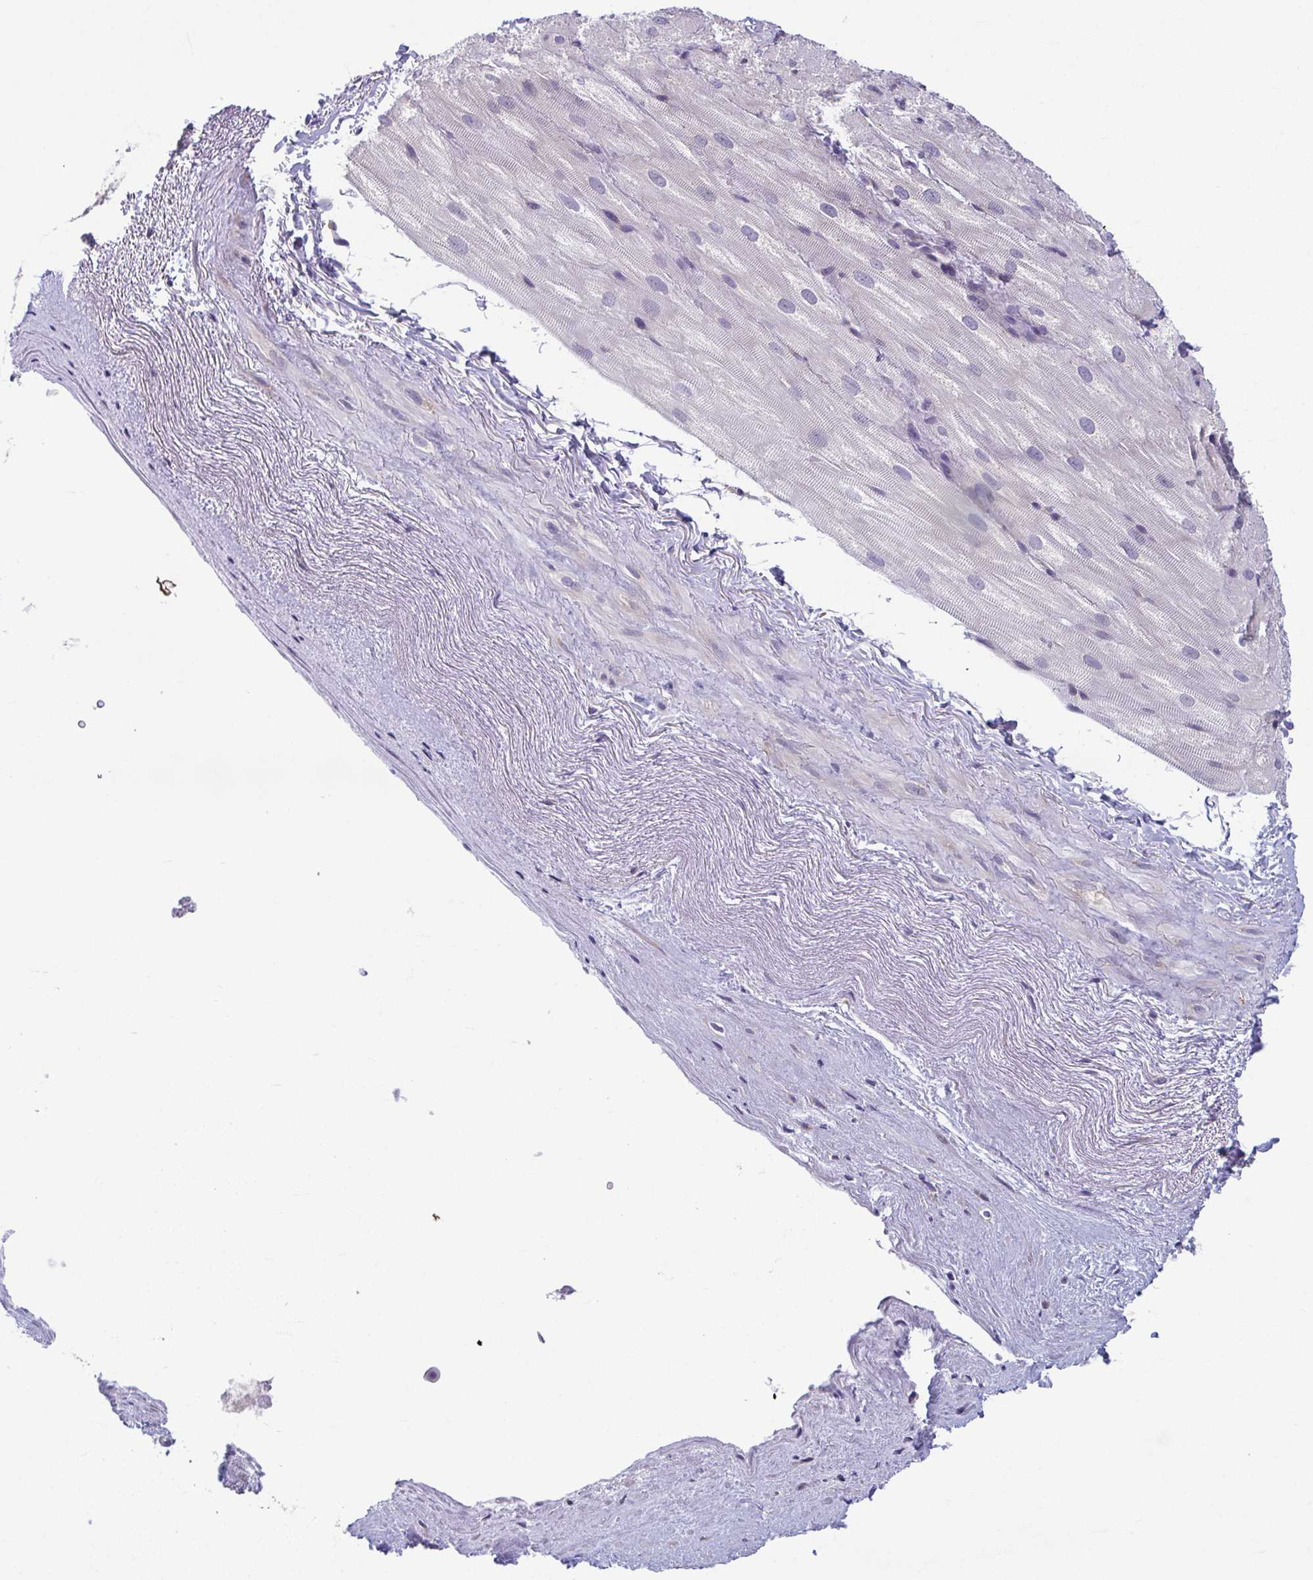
{"staining": {"intensity": "negative", "quantity": "none", "location": "none"}, "tissue": "heart muscle", "cell_type": "Cardiomyocytes", "image_type": "normal", "snomed": [{"axis": "morphology", "description": "Normal tissue, NOS"}, {"axis": "topography", "description": "Heart"}], "caption": "This is an immunohistochemistry histopathology image of unremarkable heart muscle. There is no expression in cardiomyocytes.", "gene": "TMEM108", "patient": {"sex": "male", "age": 62}}